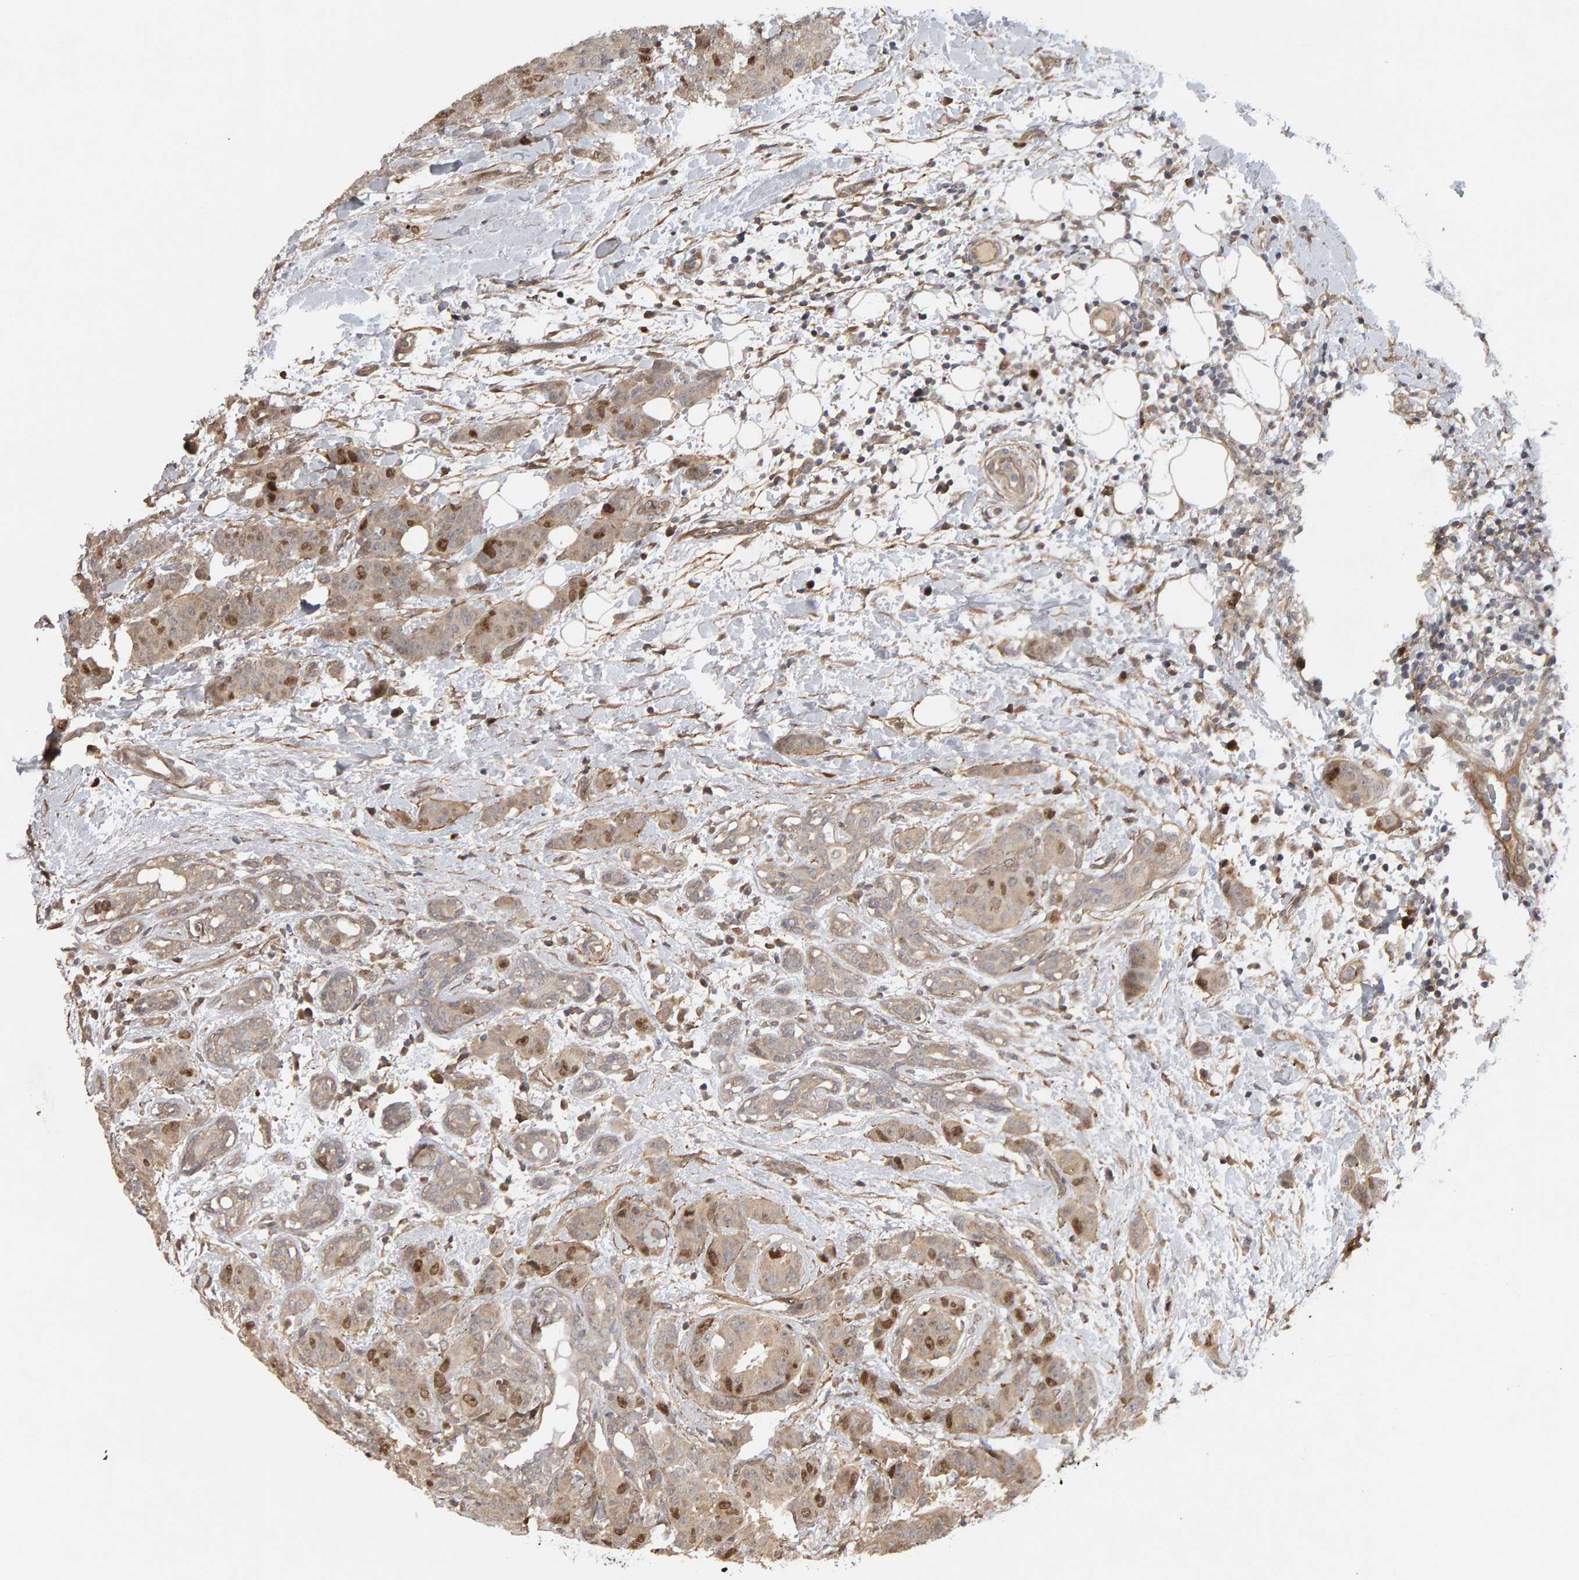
{"staining": {"intensity": "moderate", "quantity": "<25%", "location": "nuclear"}, "tissue": "breast cancer", "cell_type": "Tumor cells", "image_type": "cancer", "snomed": [{"axis": "morphology", "description": "Normal tissue, NOS"}, {"axis": "morphology", "description": "Duct carcinoma"}, {"axis": "topography", "description": "Breast"}], "caption": "The immunohistochemical stain shows moderate nuclear expression in tumor cells of breast cancer (intraductal carcinoma) tissue. (Brightfield microscopy of DAB IHC at high magnification).", "gene": "CDCA5", "patient": {"sex": "female", "age": 40}}